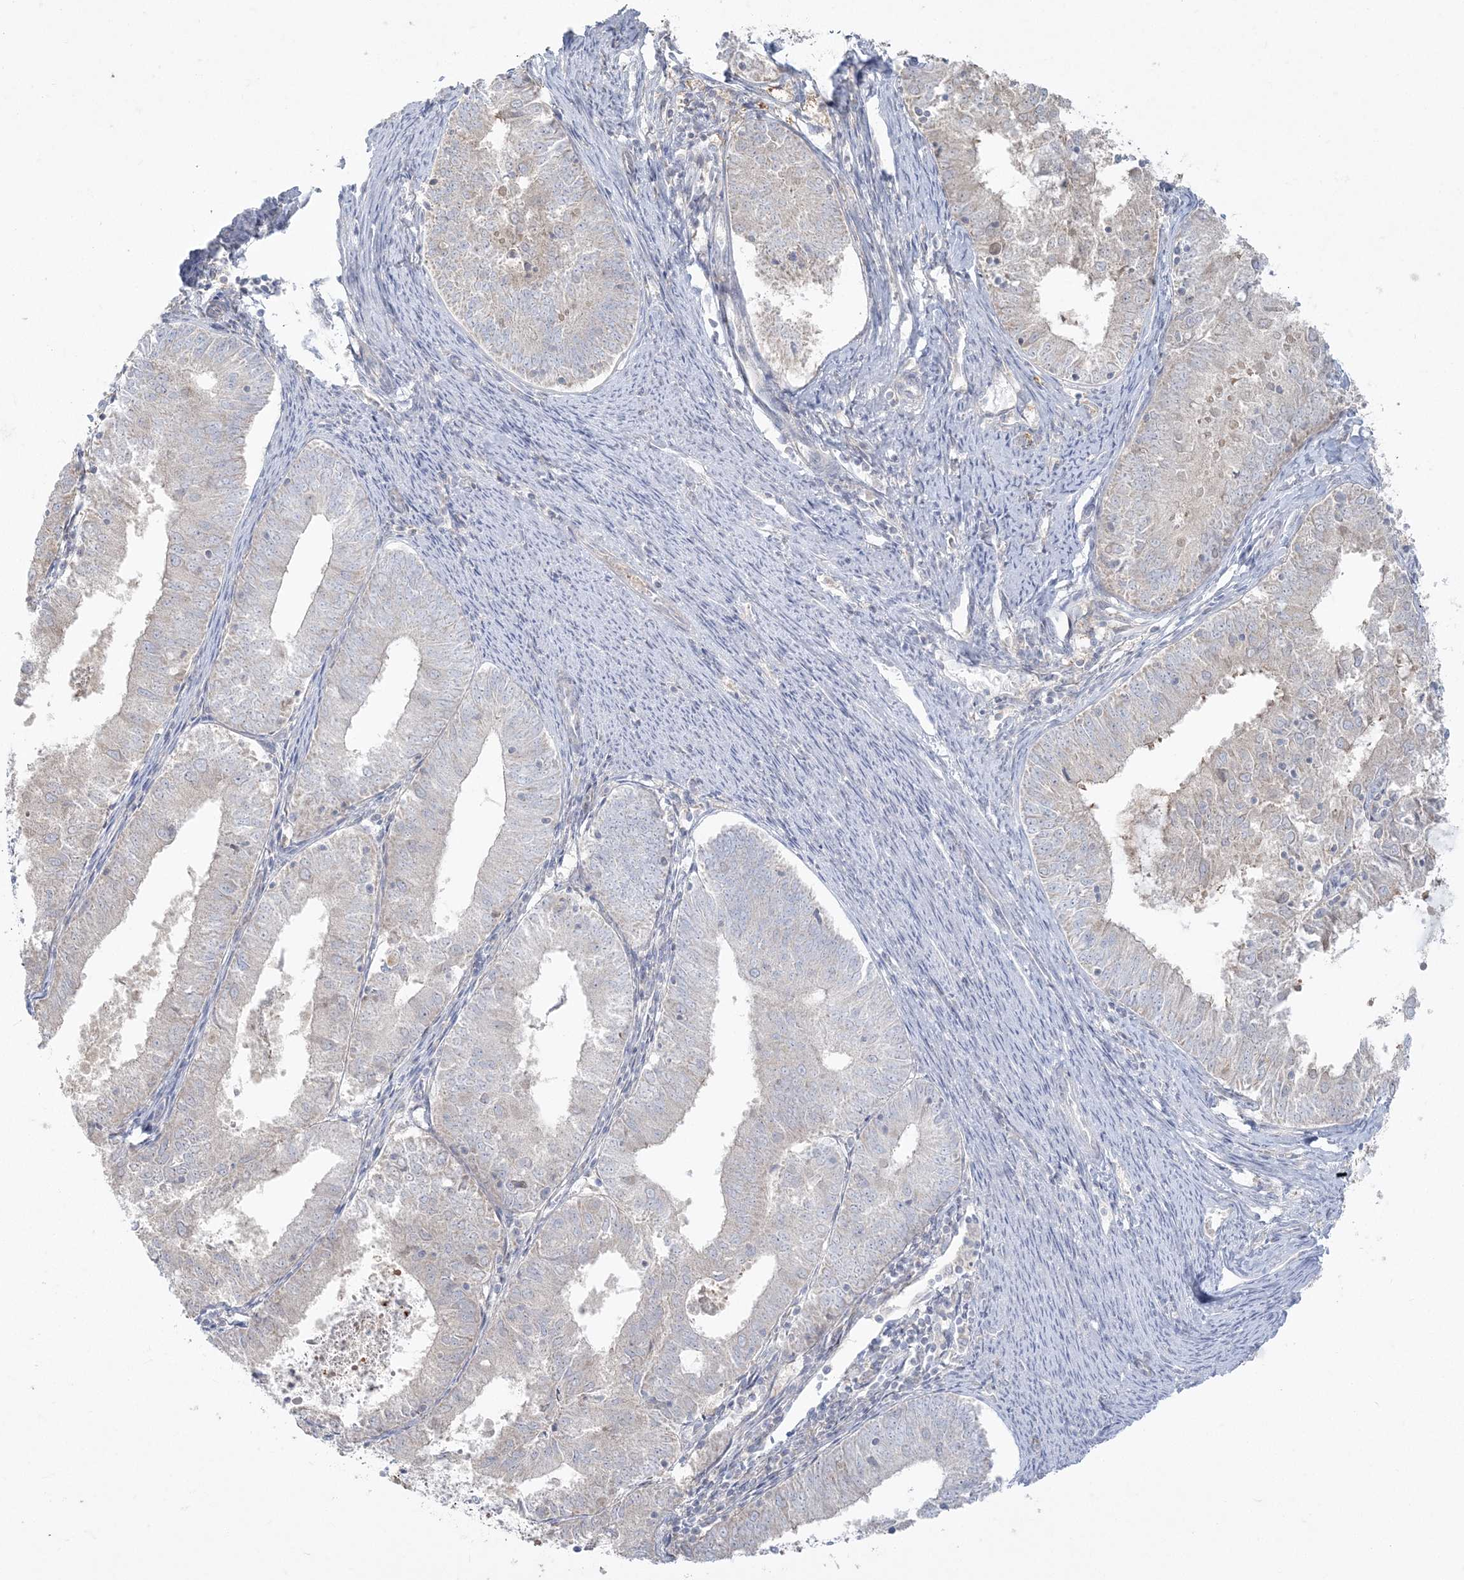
{"staining": {"intensity": "negative", "quantity": "none", "location": "none"}, "tissue": "endometrial cancer", "cell_type": "Tumor cells", "image_type": "cancer", "snomed": [{"axis": "morphology", "description": "Adenocarcinoma, NOS"}, {"axis": "topography", "description": "Endometrium"}], "caption": "There is no significant expression in tumor cells of endometrial cancer. (Immunohistochemistry (ihc), brightfield microscopy, high magnification).", "gene": "ZC3H6", "patient": {"sex": "female", "age": 57}}